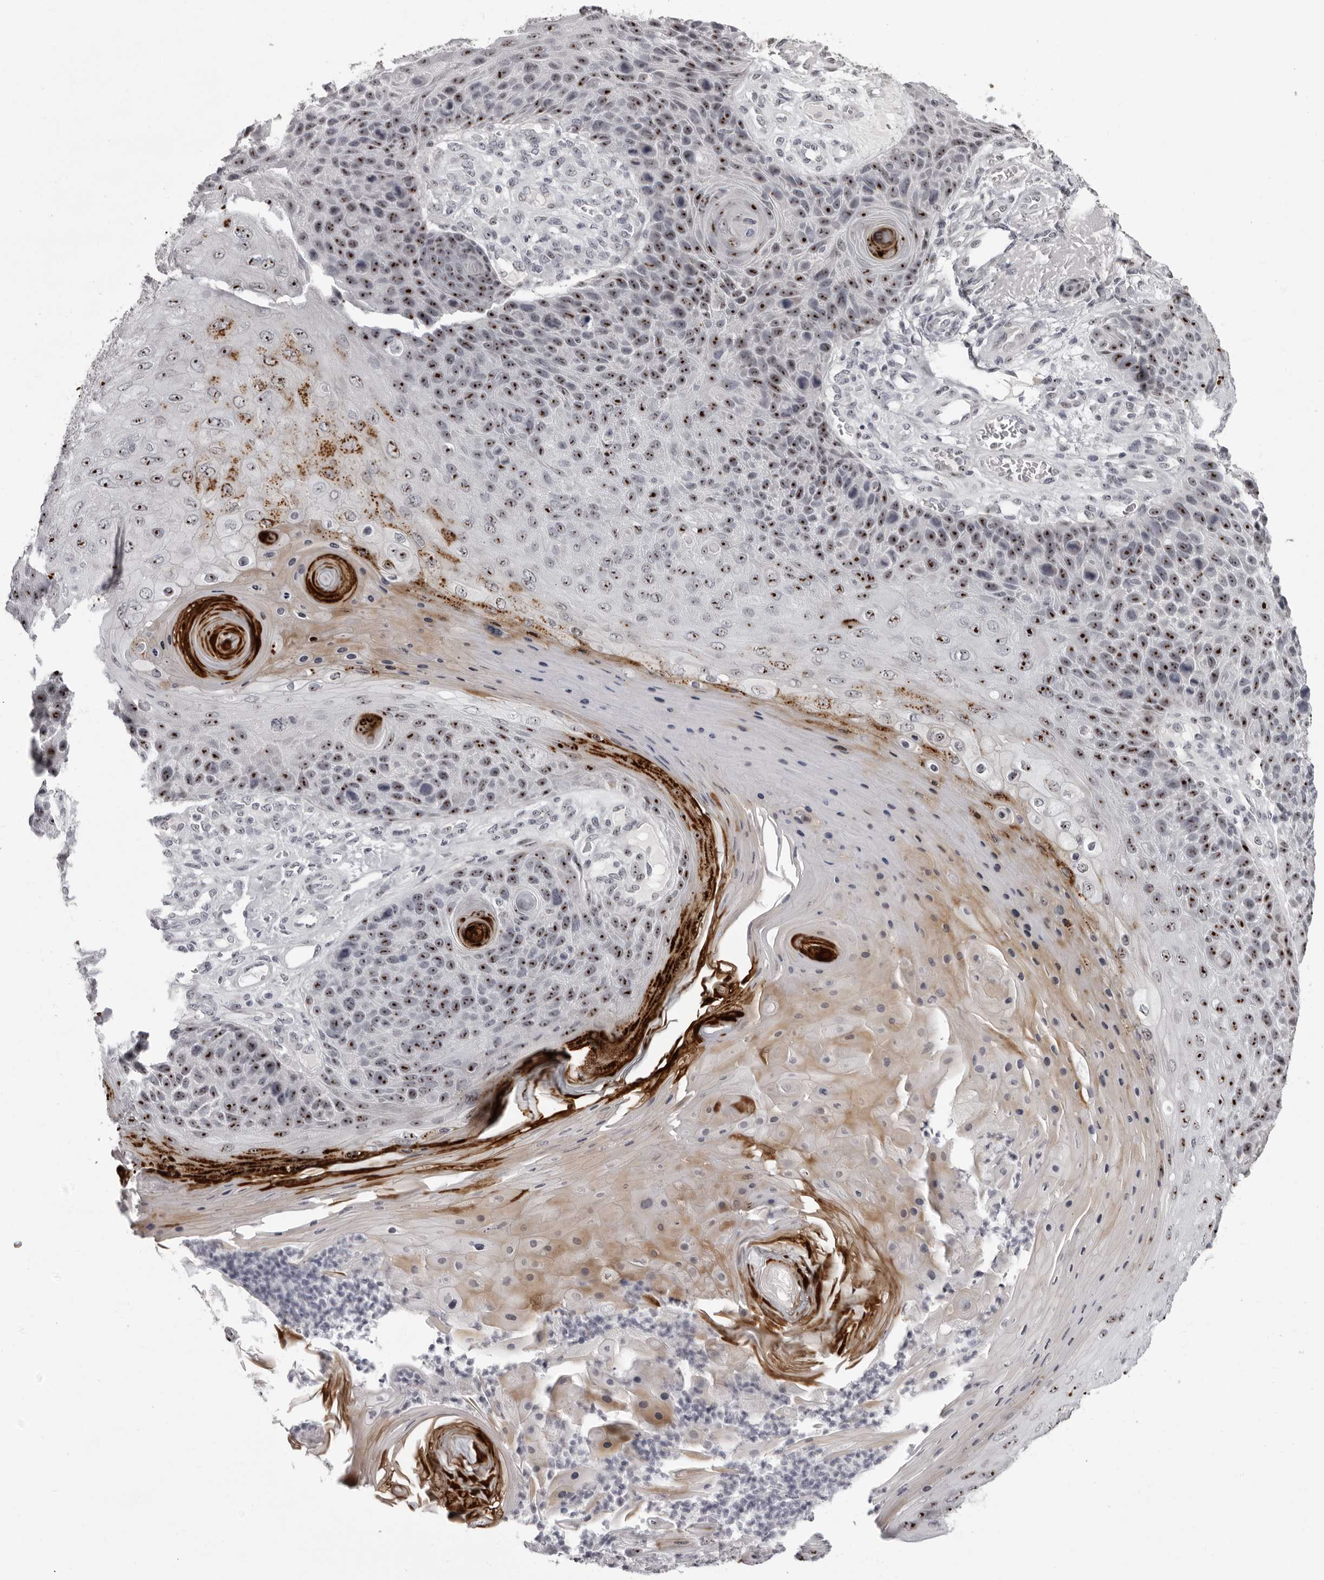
{"staining": {"intensity": "strong", "quantity": ">75%", "location": "nuclear"}, "tissue": "skin cancer", "cell_type": "Tumor cells", "image_type": "cancer", "snomed": [{"axis": "morphology", "description": "Squamous cell carcinoma, NOS"}, {"axis": "topography", "description": "Skin"}], "caption": "Skin squamous cell carcinoma stained with IHC exhibits strong nuclear expression in about >75% of tumor cells.", "gene": "HELZ", "patient": {"sex": "female", "age": 88}}